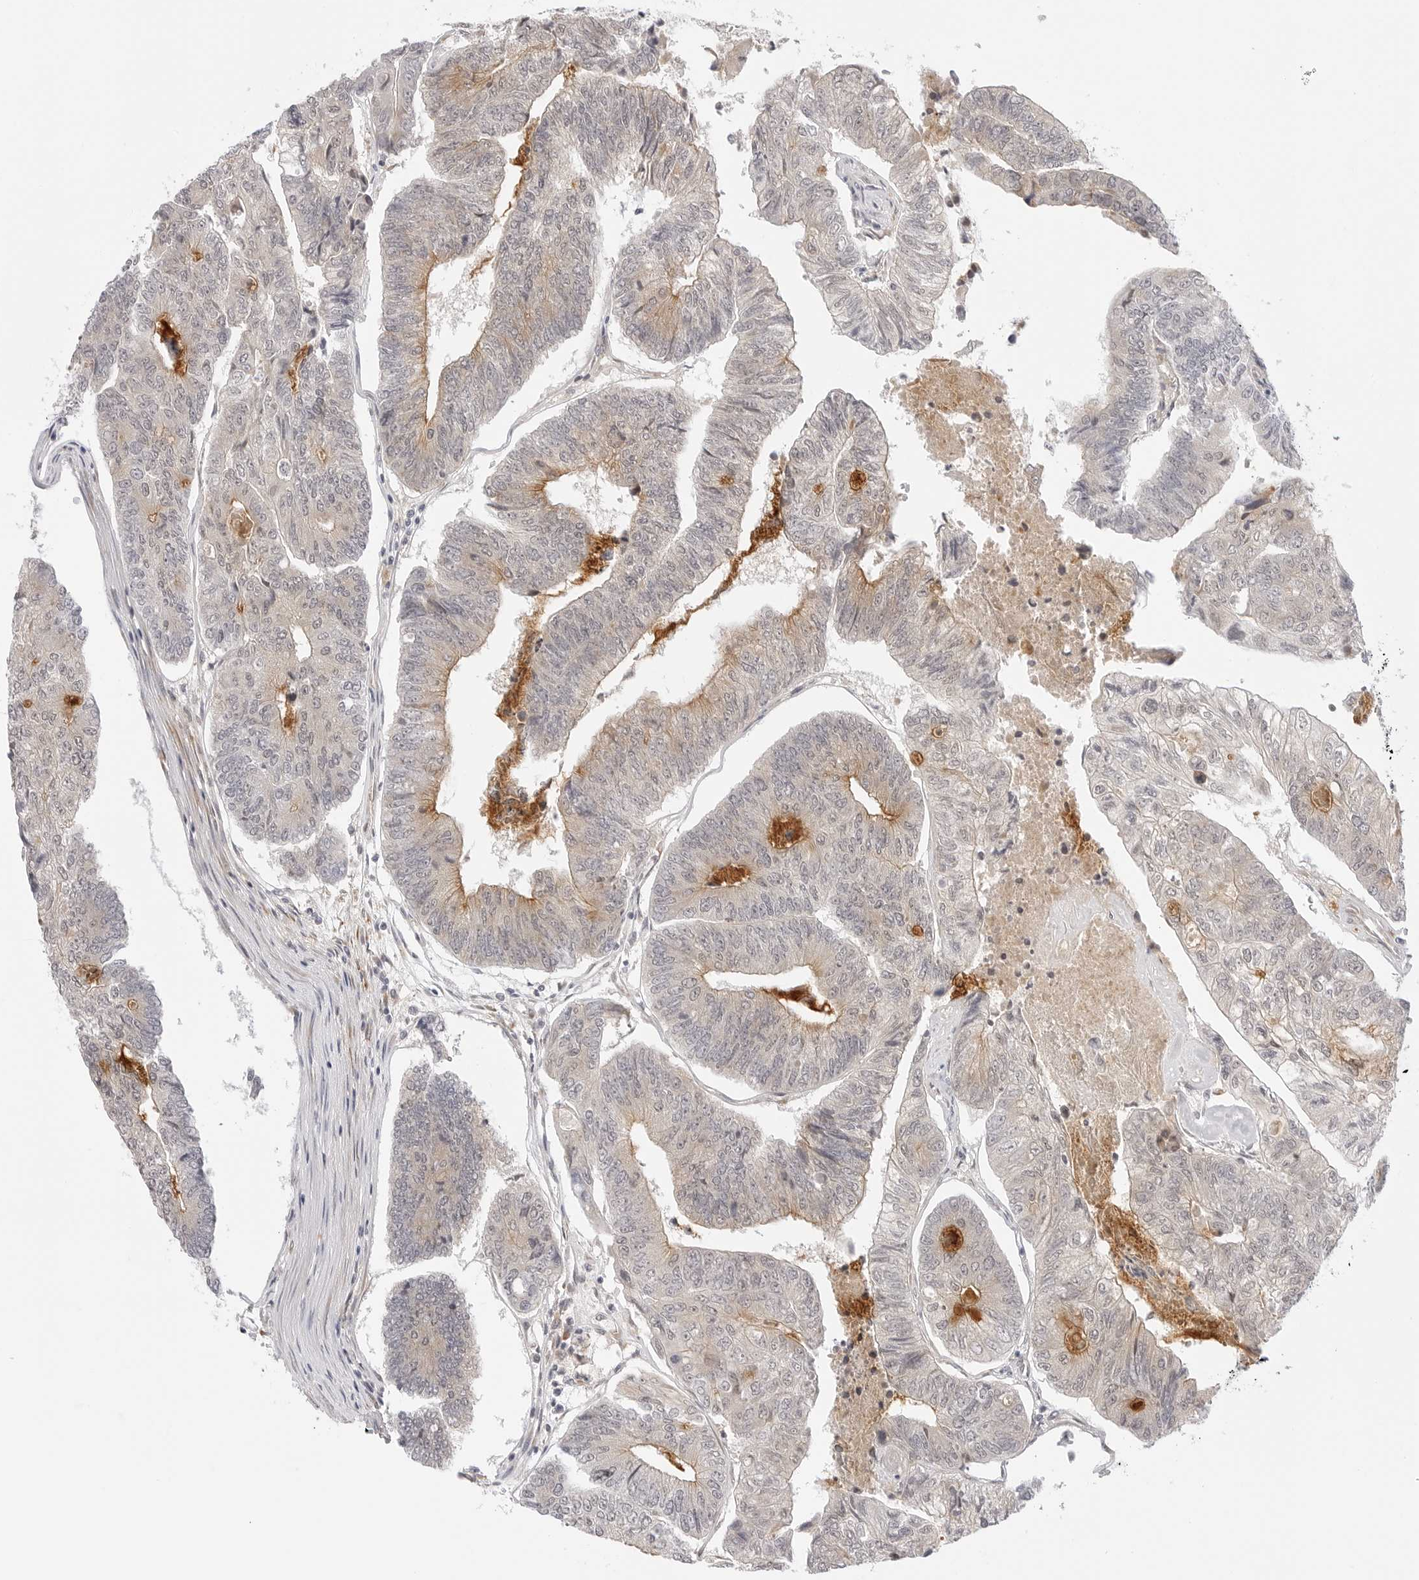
{"staining": {"intensity": "weak", "quantity": "<25%", "location": "cytoplasmic/membranous"}, "tissue": "colorectal cancer", "cell_type": "Tumor cells", "image_type": "cancer", "snomed": [{"axis": "morphology", "description": "Adenocarcinoma, NOS"}, {"axis": "topography", "description": "Colon"}], "caption": "Tumor cells show no significant protein staining in colorectal cancer (adenocarcinoma).", "gene": "TCP1", "patient": {"sex": "female", "age": 67}}